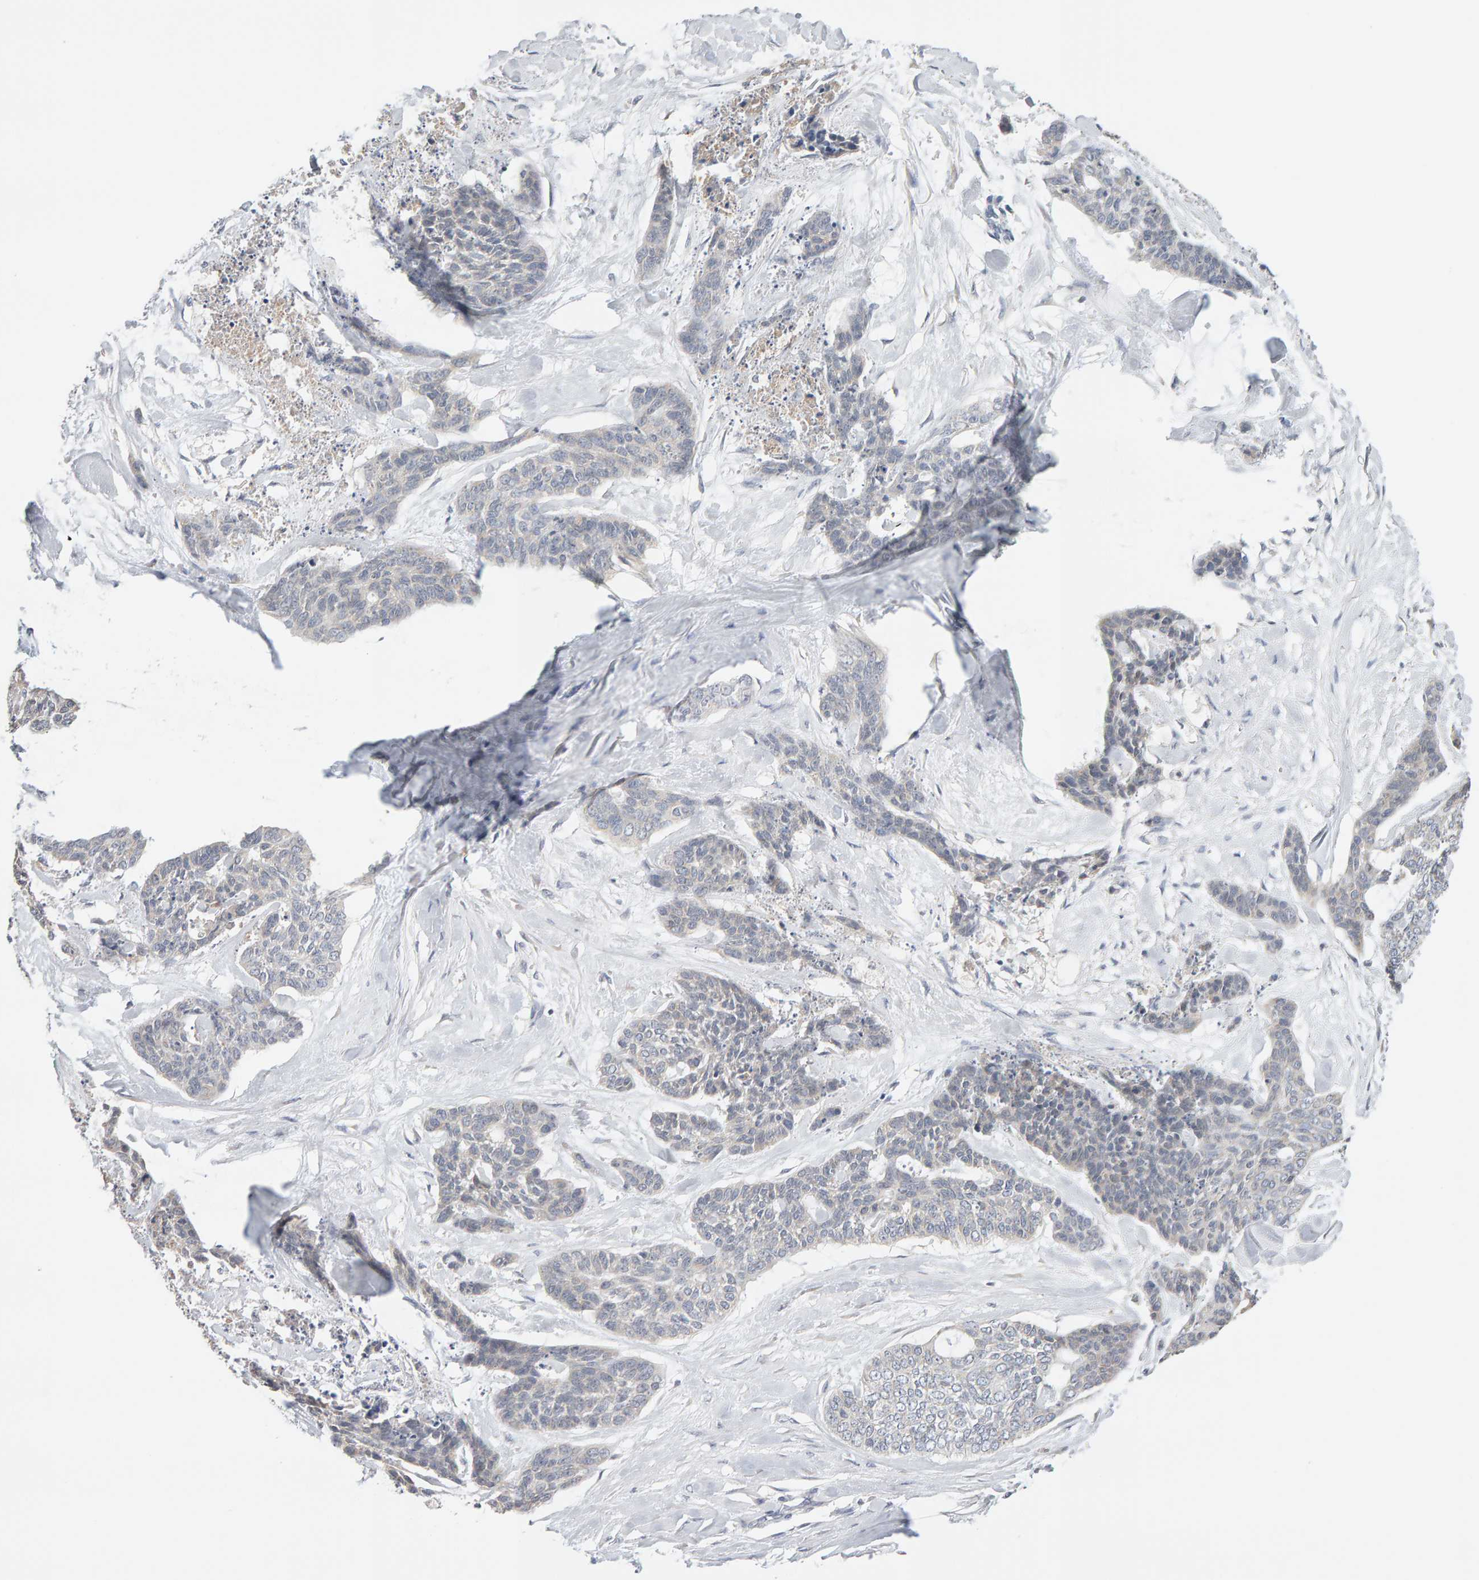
{"staining": {"intensity": "negative", "quantity": "none", "location": "none"}, "tissue": "skin cancer", "cell_type": "Tumor cells", "image_type": "cancer", "snomed": [{"axis": "morphology", "description": "Basal cell carcinoma"}, {"axis": "topography", "description": "Skin"}], "caption": "Immunohistochemistry (IHC) photomicrograph of neoplastic tissue: skin cancer stained with DAB shows no significant protein staining in tumor cells.", "gene": "SGPL1", "patient": {"sex": "female", "age": 64}}